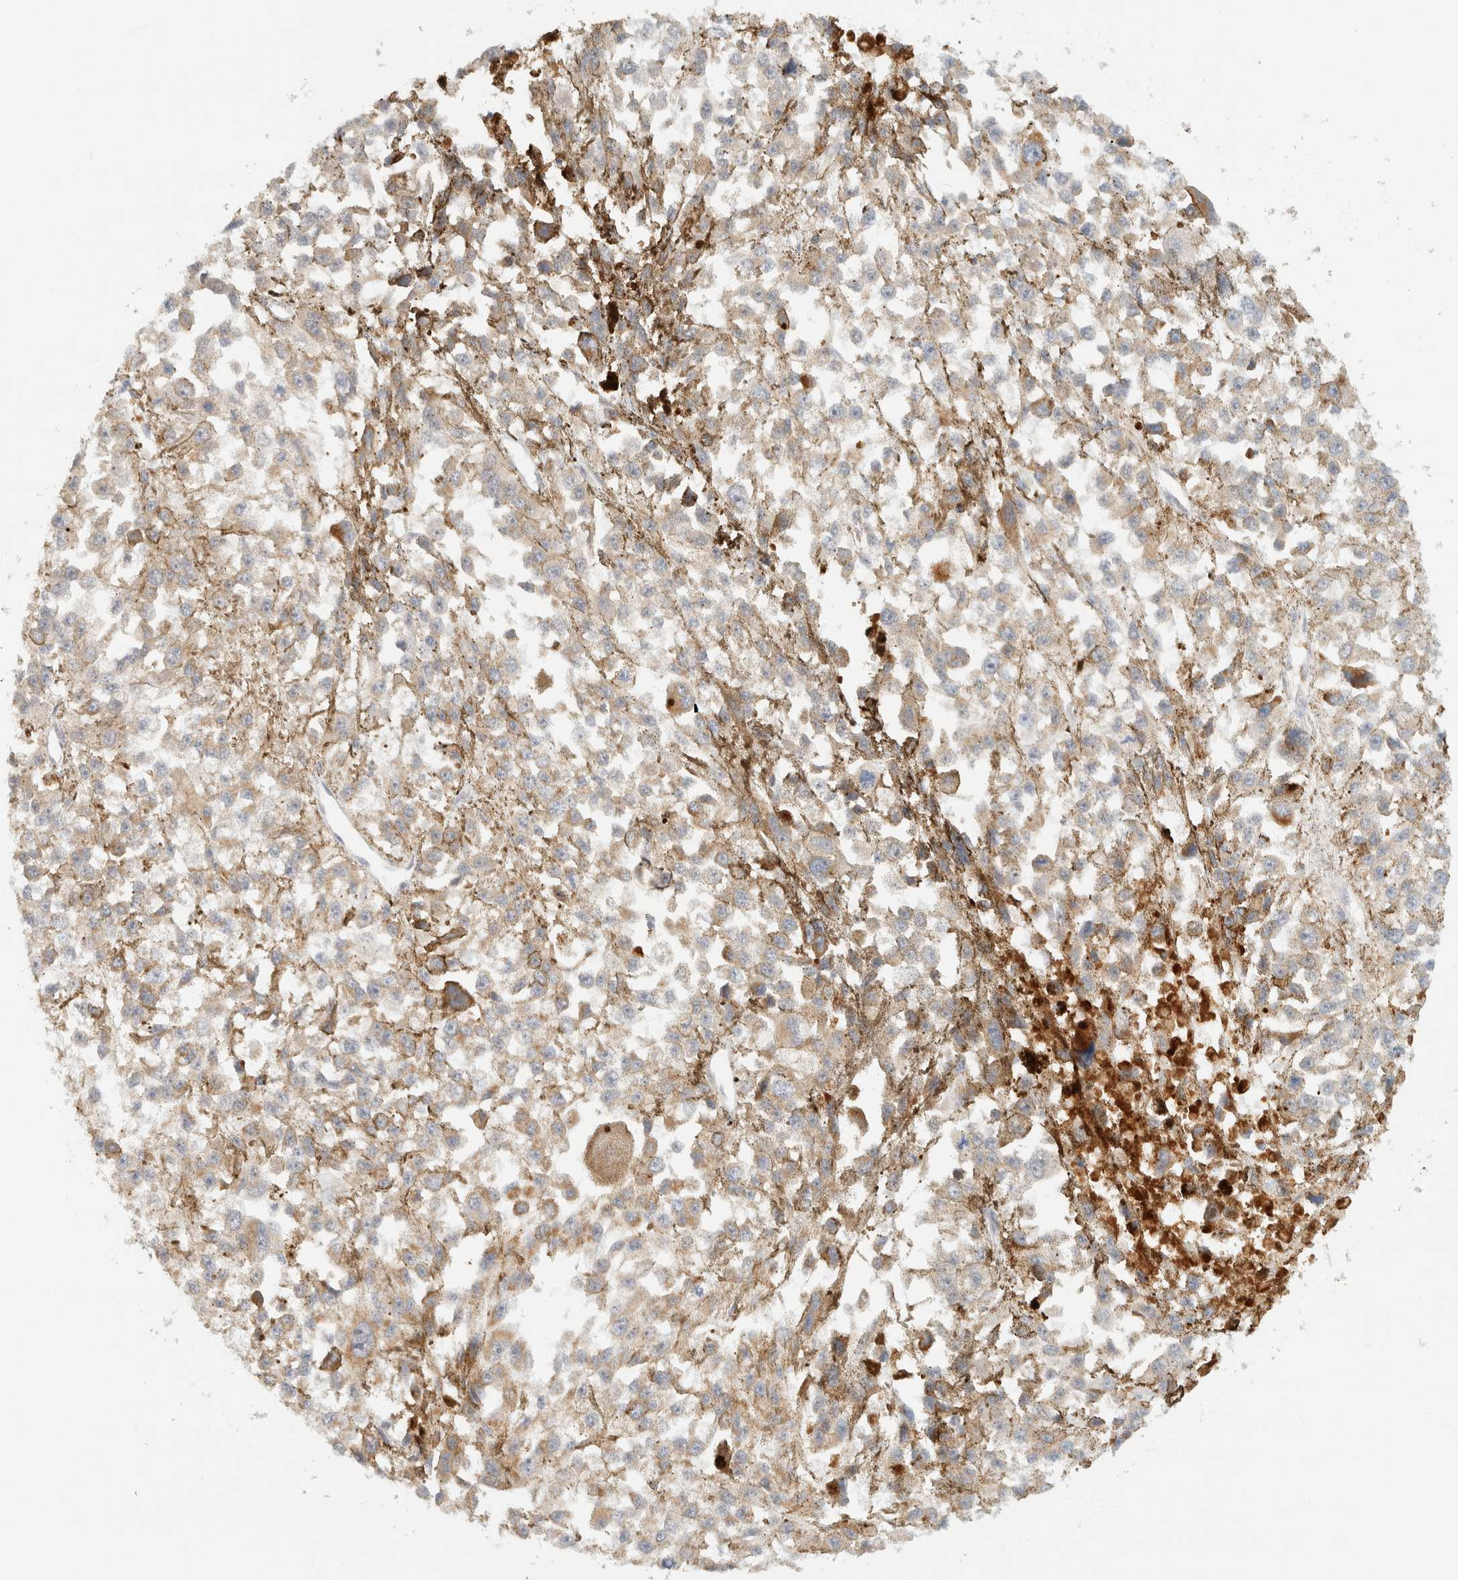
{"staining": {"intensity": "weak", "quantity": "25%-75%", "location": "cytoplasmic/membranous"}, "tissue": "melanoma", "cell_type": "Tumor cells", "image_type": "cancer", "snomed": [{"axis": "morphology", "description": "Malignant melanoma, Metastatic site"}, {"axis": "topography", "description": "Lymph node"}], "caption": "Protein expression analysis of human malignant melanoma (metastatic site) reveals weak cytoplasmic/membranous positivity in approximately 25%-75% of tumor cells. Using DAB (3,3'-diaminobenzidine) (brown) and hematoxylin (blue) stains, captured at high magnification using brightfield microscopy.", "gene": "TNK1", "patient": {"sex": "male", "age": 59}}